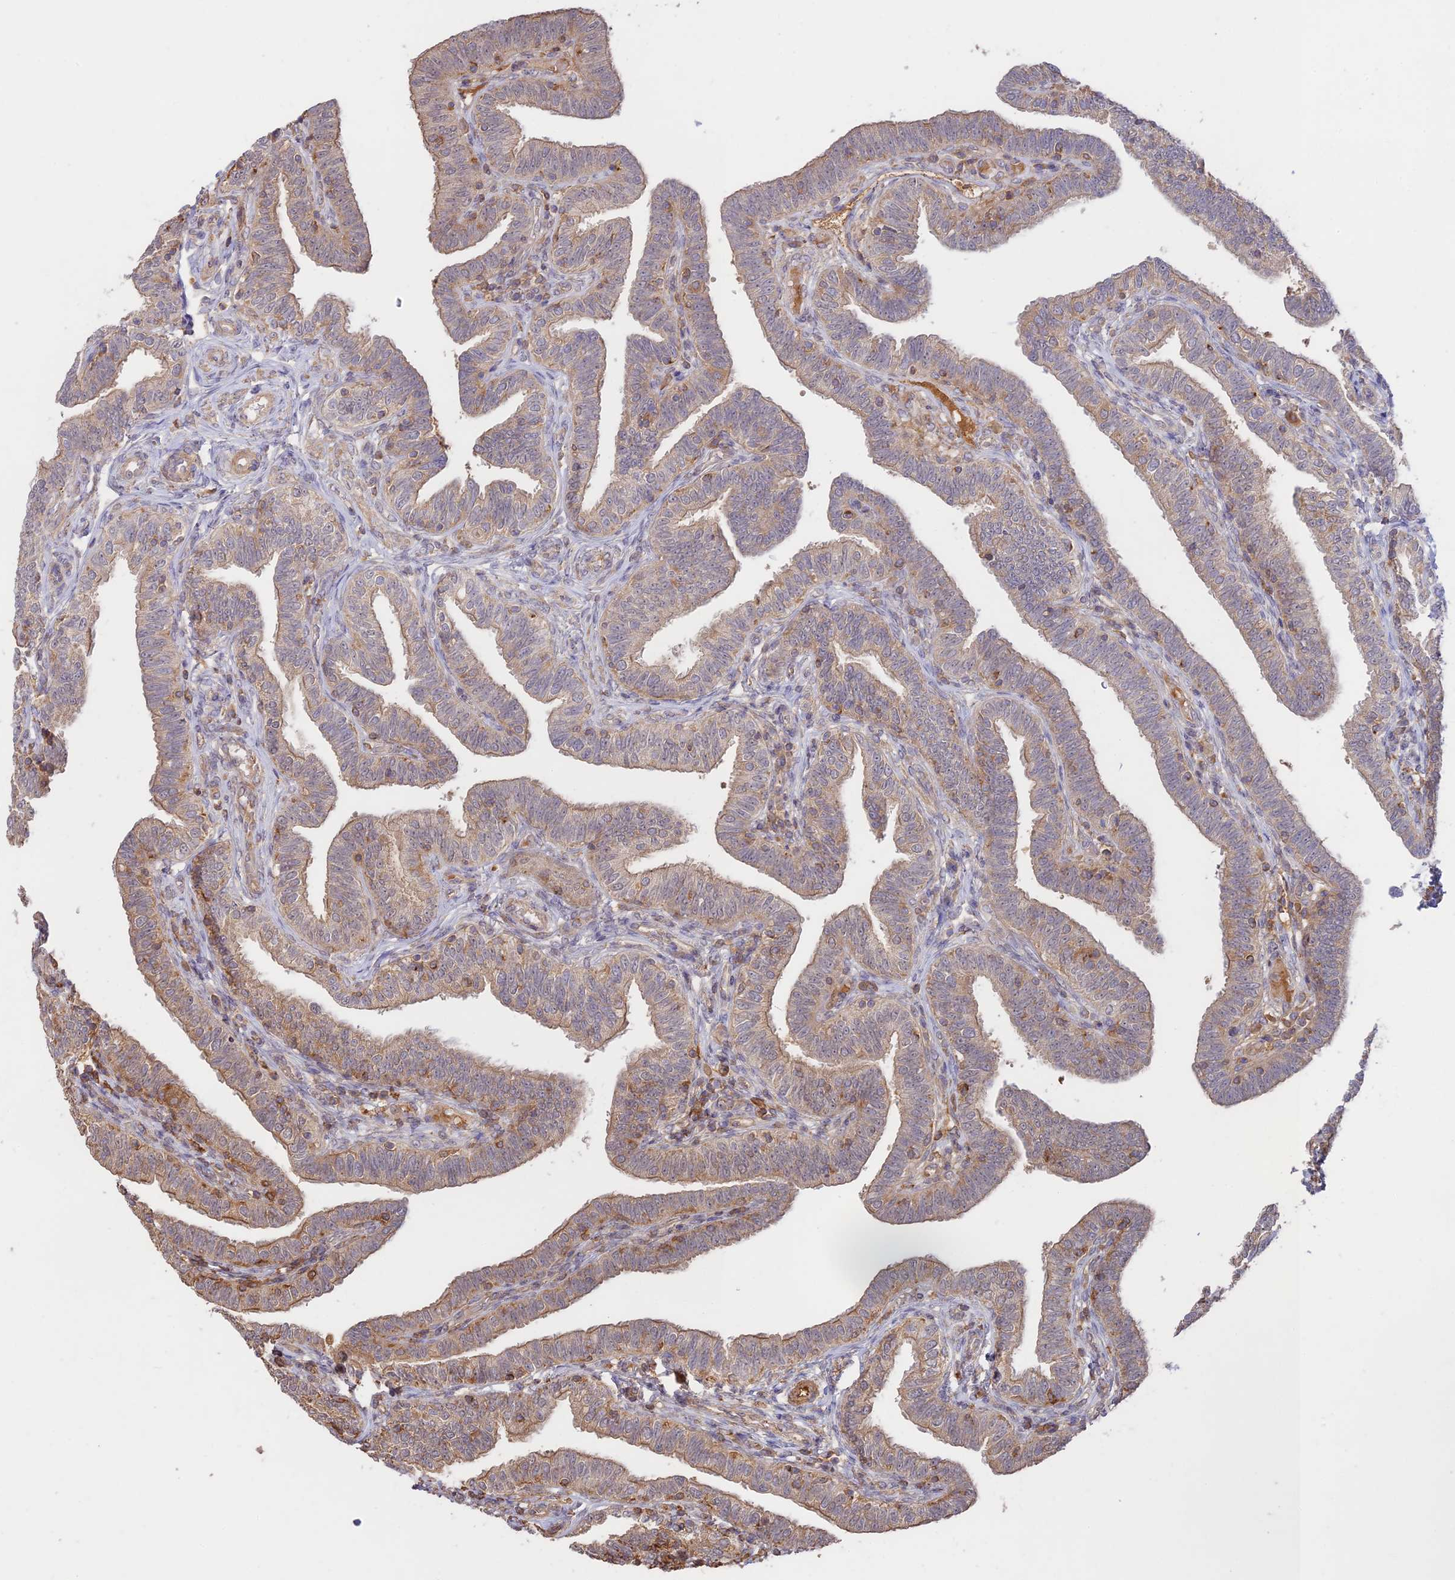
{"staining": {"intensity": "weak", "quantity": ">75%", "location": "cytoplasmic/membranous"}, "tissue": "fallopian tube", "cell_type": "Glandular cells", "image_type": "normal", "snomed": [{"axis": "morphology", "description": "Normal tissue, NOS"}, {"axis": "topography", "description": "Fallopian tube"}], "caption": "There is low levels of weak cytoplasmic/membranous positivity in glandular cells of unremarkable fallopian tube, as demonstrated by immunohistochemical staining (brown color).", "gene": "CLCF1", "patient": {"sex": "female", "age": 39}}